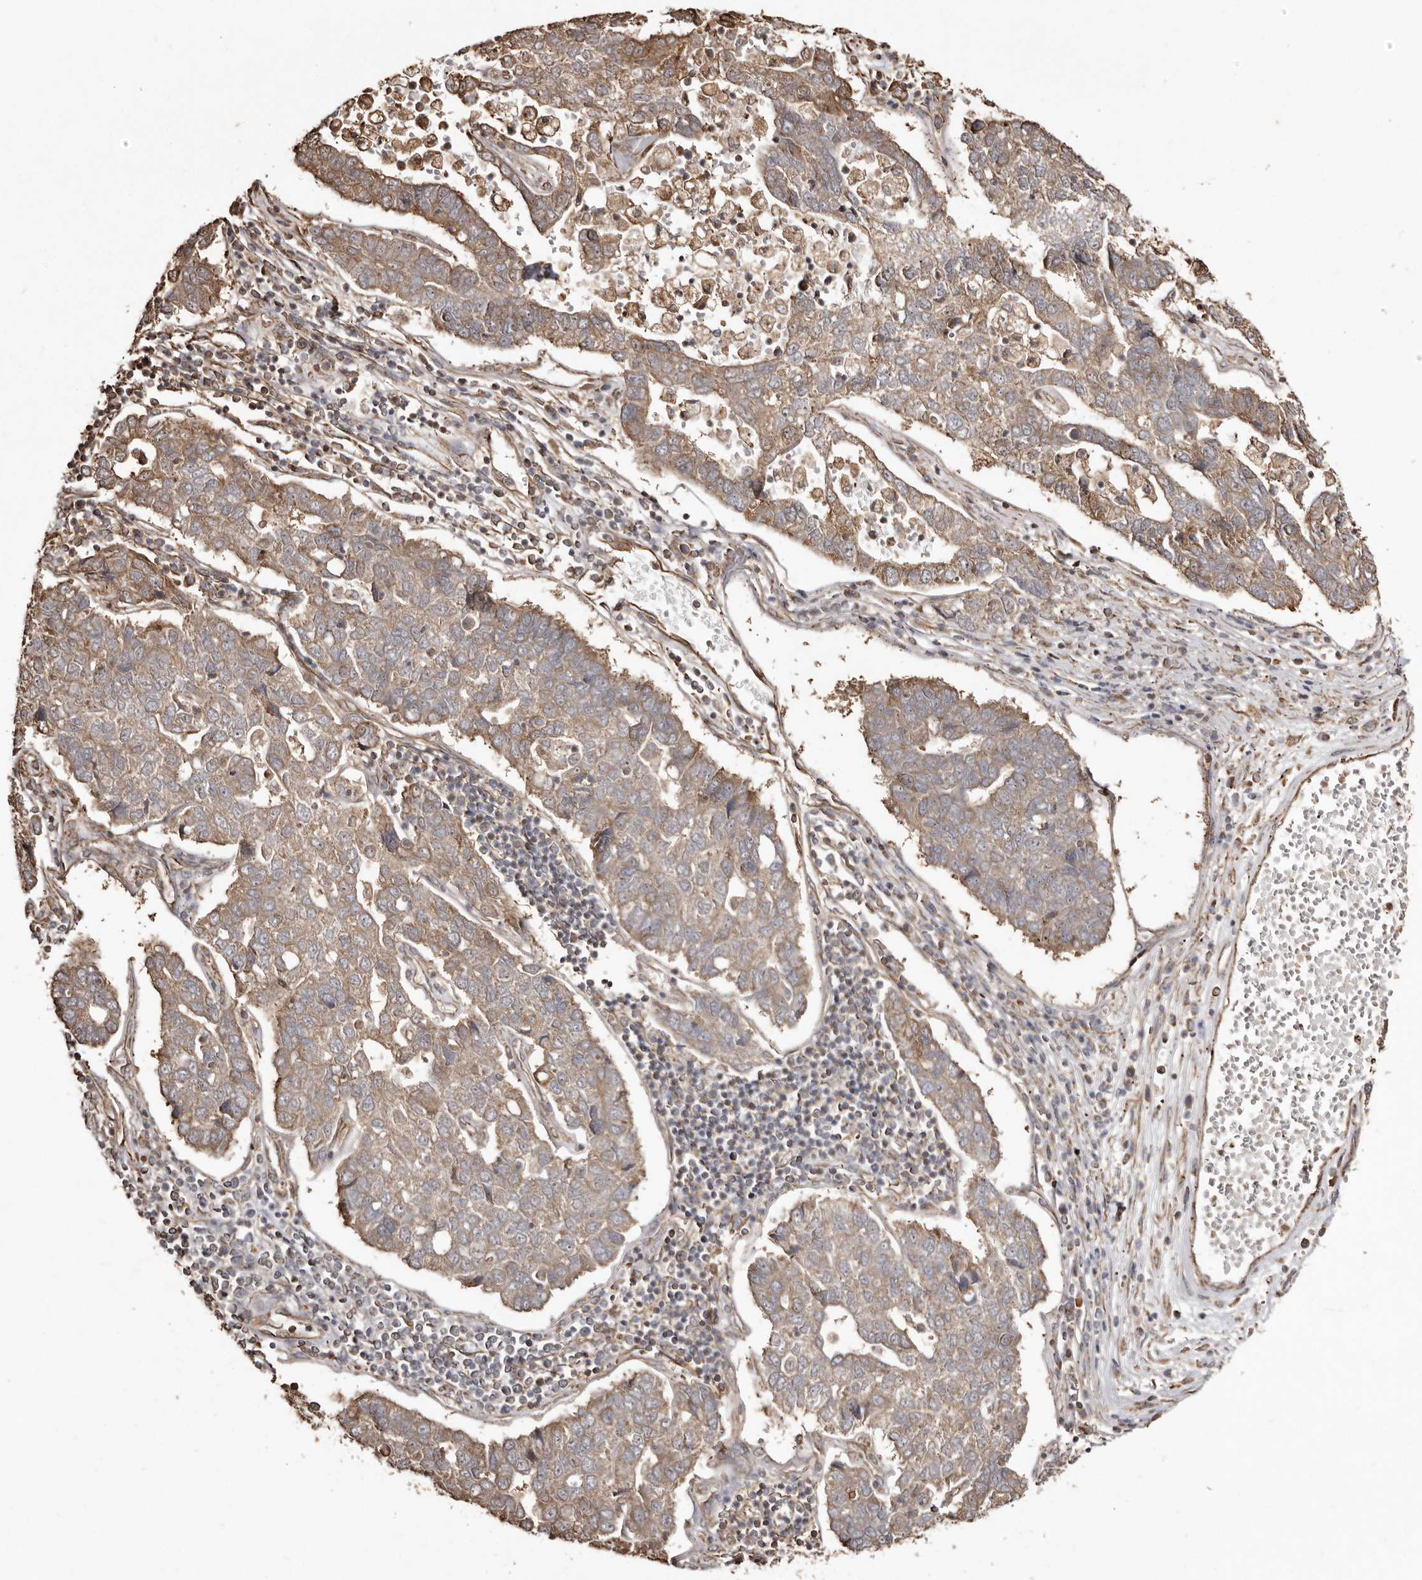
{"staining": {"intensity": "moderate", "quantity": ">75%", "location": "cytoplasmic/membranous"}, "tissue": "pancreatic cancer", "cell_type": "Tumor cells", "image_type": "cancer", "snomed": [{"axis": "morphology", "description": "Adenocarcinoma, NOS"}, {"axis": "topography", "description": "Pancreas"}], "caption": "A medium amount of moderate cytoplasmic/membranous expression is present in about >75% of tumor cells in pancreatic cancer (adenocarcinoma) tissue.", "gene": "MACC1", "patient": {"sex": "female", "age": 61}}